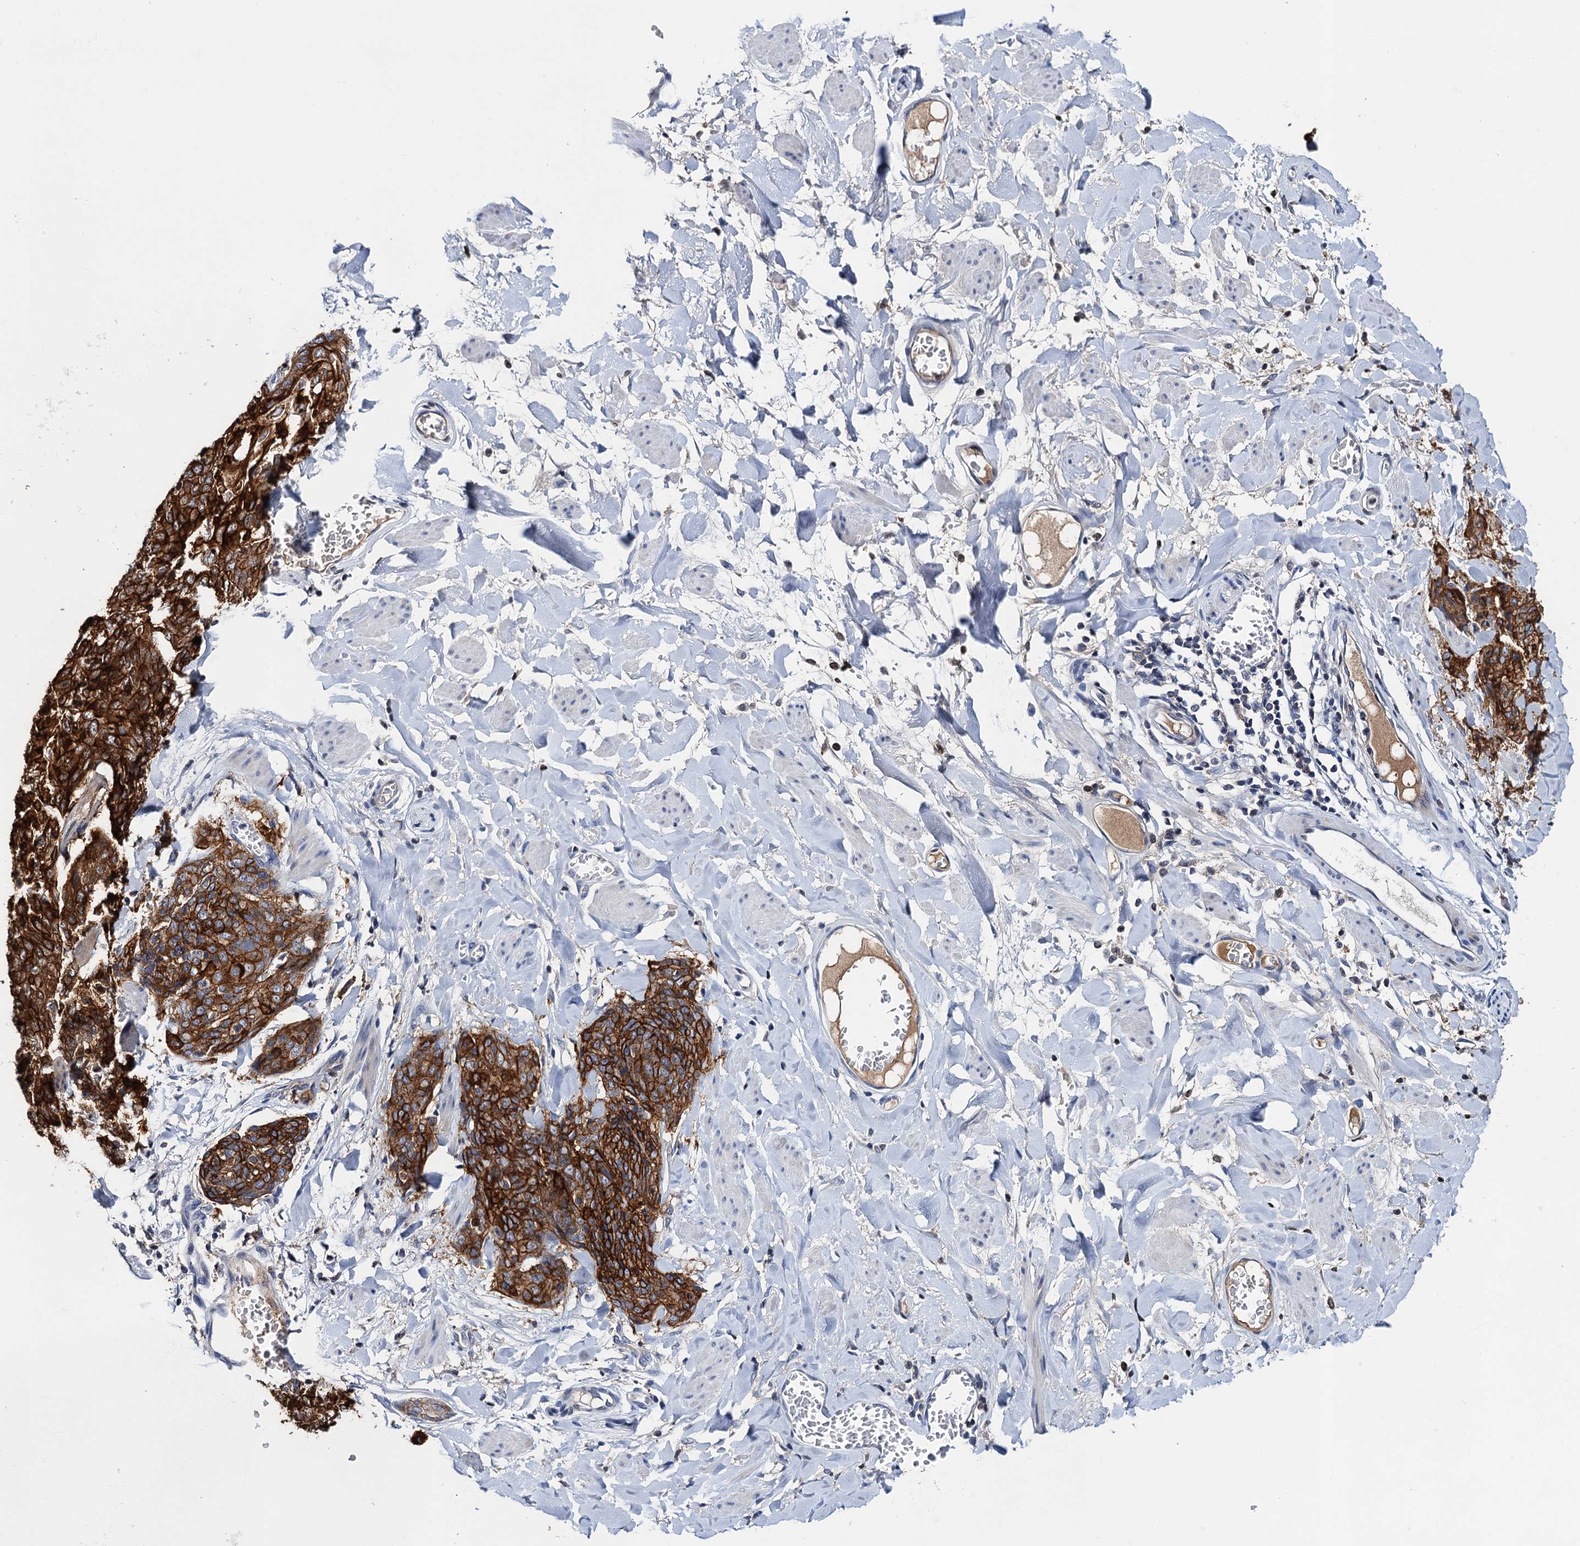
{"staining": {"intensity": "strong", "quantity": ">75%", "location": "cytoplasmic/membranous"}, "tissue": "skin cancer", "cell_type": "Tumor cells", "image_type": "cancer", "snomed": [{"axis": "morphology", "description": "Squamous cell carcinoma, NOS"}, {"axis": "topography", "description": "Skin"}, {"axis": "topography", "description": "Vulva"}], "caption": "Skin squamous cell carcinoma was stained to show a protein in brown. There is high levels of strong cytoplasmic/membranous positivity in approximately >75% of tumor cells. (Stains: DAB (3,3'-diaminobenzidine) in brown, nuclei in blue, Microscopy: brightfield microscopy at high magnification).", "gene": "LYPD3", "patient": {"sex": "female", "age": 85}}